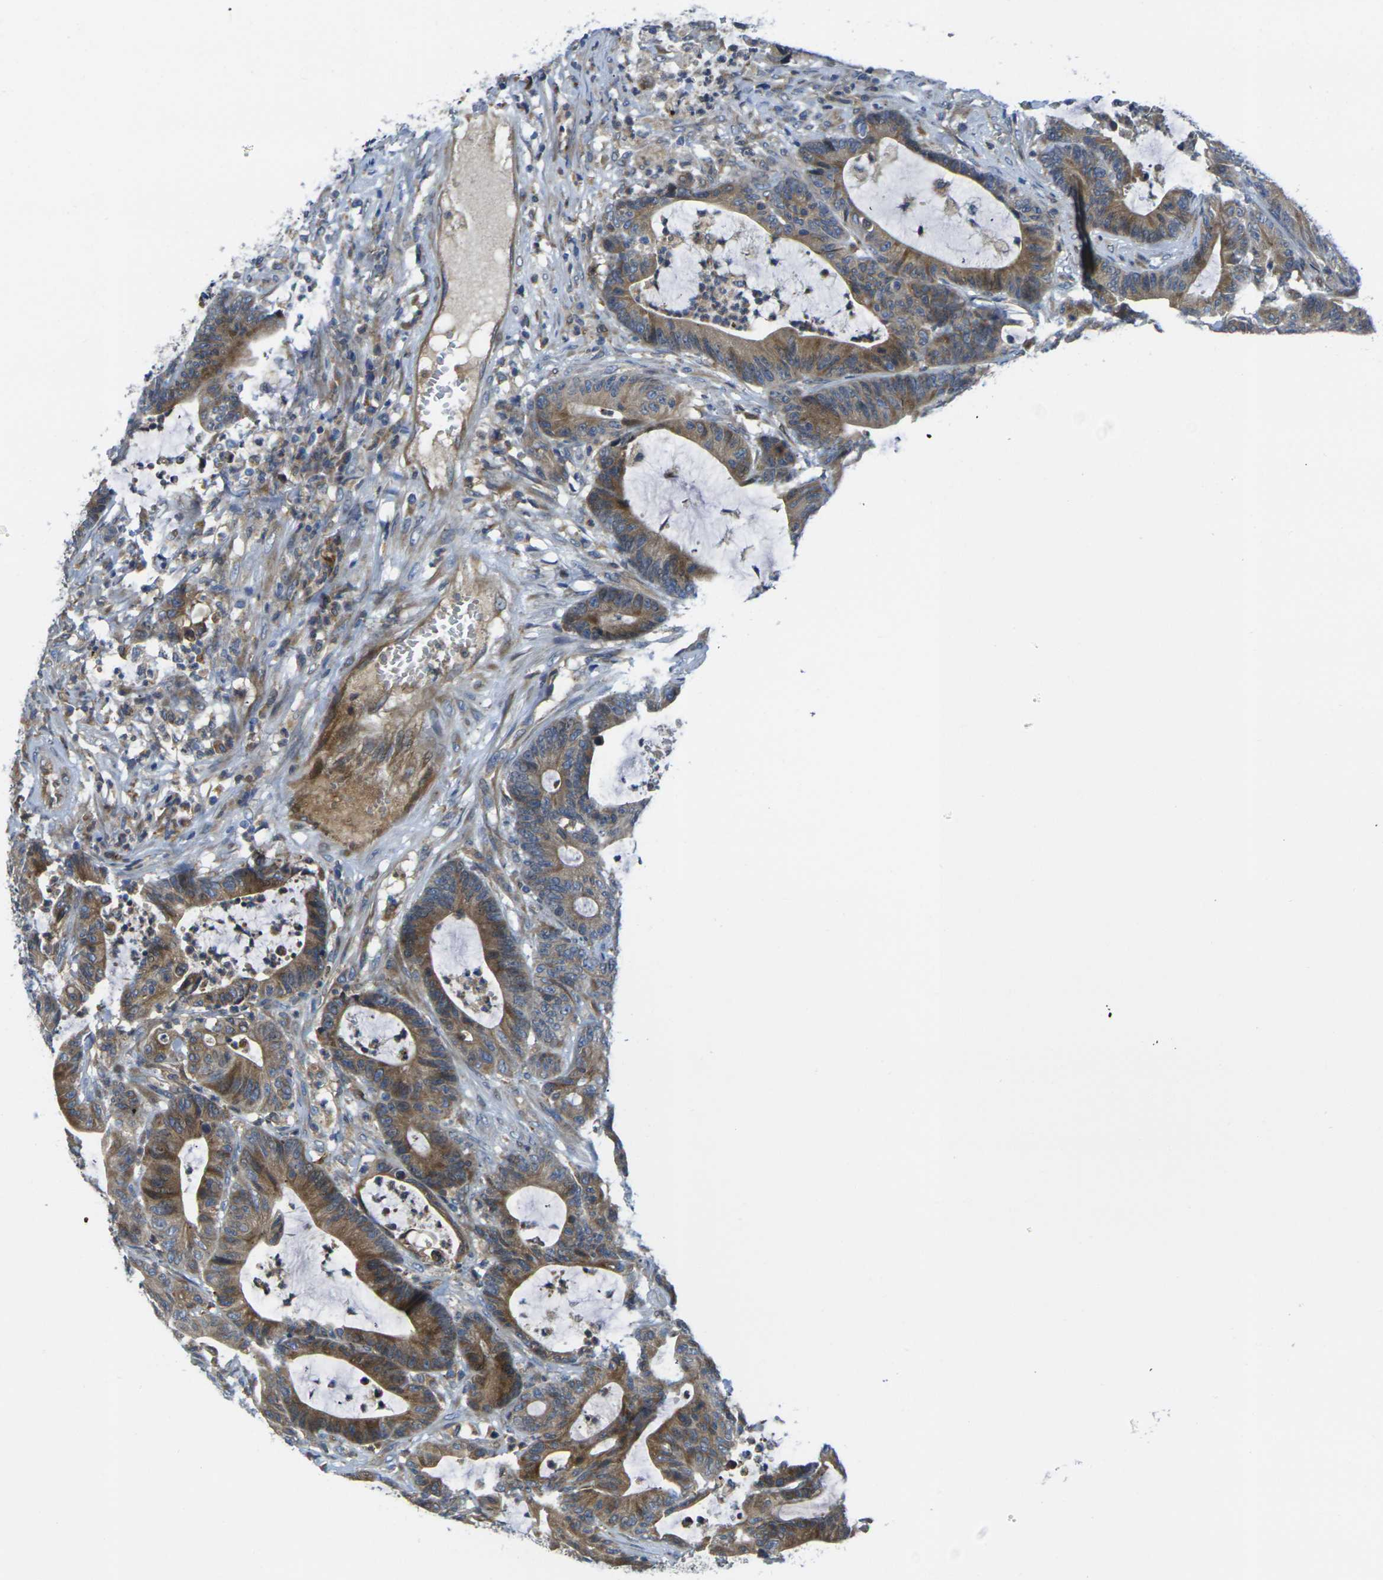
{"staining": {"intensity": "moderate", "quantity": ">75%", "location": "cytoplasmic/membranous"}, "tissue": "colorectal cancer", "cell_type": "Tumor cells", "image_type": "cancer", "snomed": [{"axis": "morphology", "description": "Adenocarcinoma, NOS"}, {"axis": "topography", "description": "Colon"}], "caption": "A photomicrograph of human adenocarcinoma (colorectal) stained for a protein displays moderate cytoplasmic/membranous brown staining in tumor cells.", "gene": "FZD1", "patient": {"sex": "female", "age": 84}}